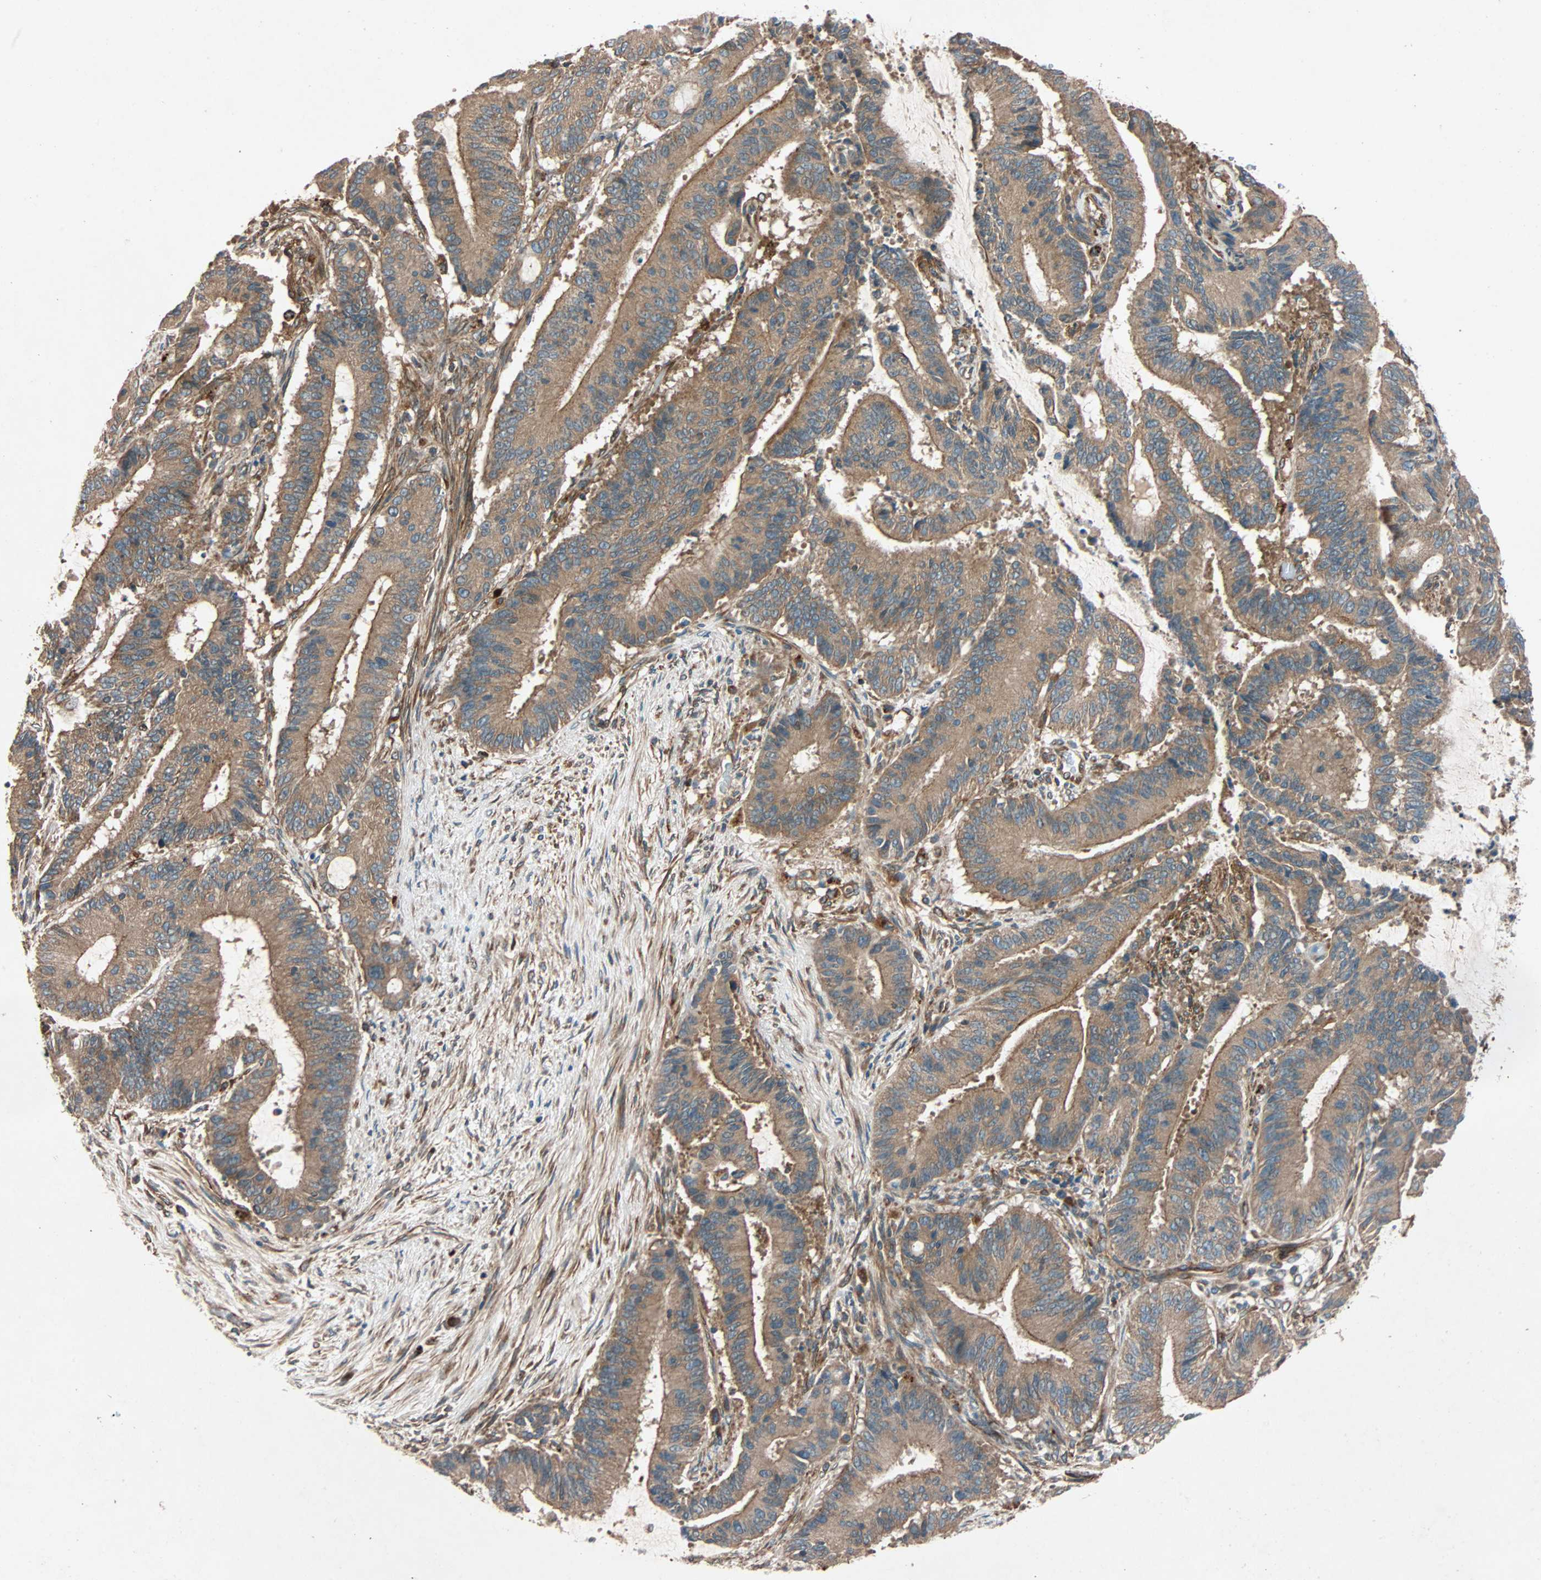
{"staining": {"intensity": "moderate", "quantity": ">75%", "location": "cytoplasmic/membranous"}, "tissue": "liver cancer", "cell_type": "Tumor cells", "image_type": "cancer", "snomed": [{"axis": "morphology", "description": "Cholangiocarcinoma"}, {"axis": "topography", "description": "Liver"}], "caption": "Liver cancer (cholangiocarcinoma) tissue reveals moderate cytoplasmic/membranous staining in about >75% of tumor cells", "gene": "PHYH", "patient": {"sex": "female", "age": 73}}